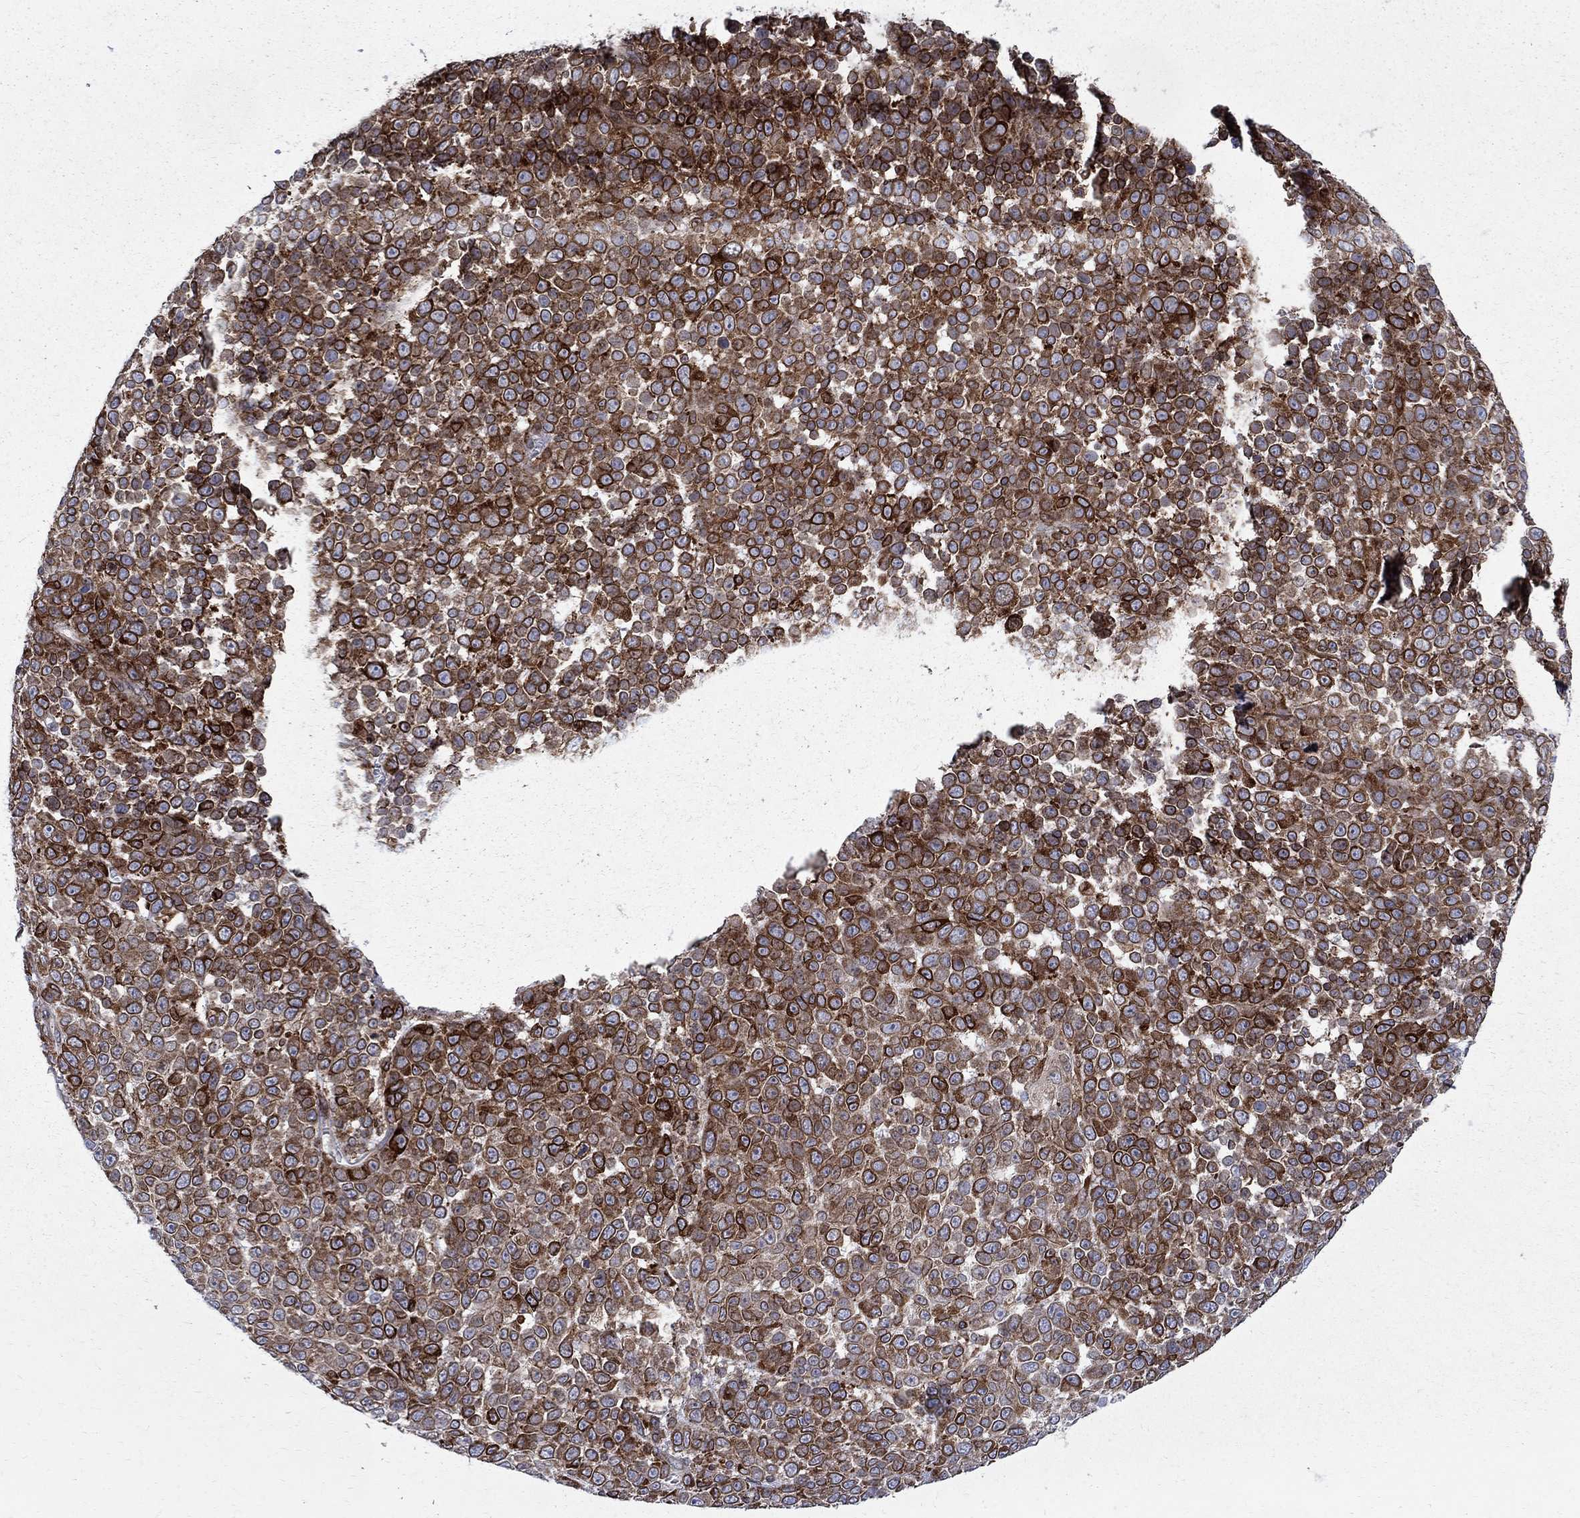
{"staining": {"intensity": "strong", "quantity": "25%-75%", "location": "cytoplasmic/membranous,nuclear"}, "tissue": "melanoma", "cell_type": "Tumor cells", "image_type": "cancer", "snomed": [{"axis": "morphology", "description": "Malignant melanoma, NOS"}, {"axis": "topography", "description": "Skin"}], "caption": "Immunohistochemical staining of malignant melanoma shows high levels of strong cytoplasmic/membranous and nuclear protein positivity in approximately 25%-75% of tumor cells.", "gene": "CAB39L", "patient": {"sex": "female", "age": 95}}